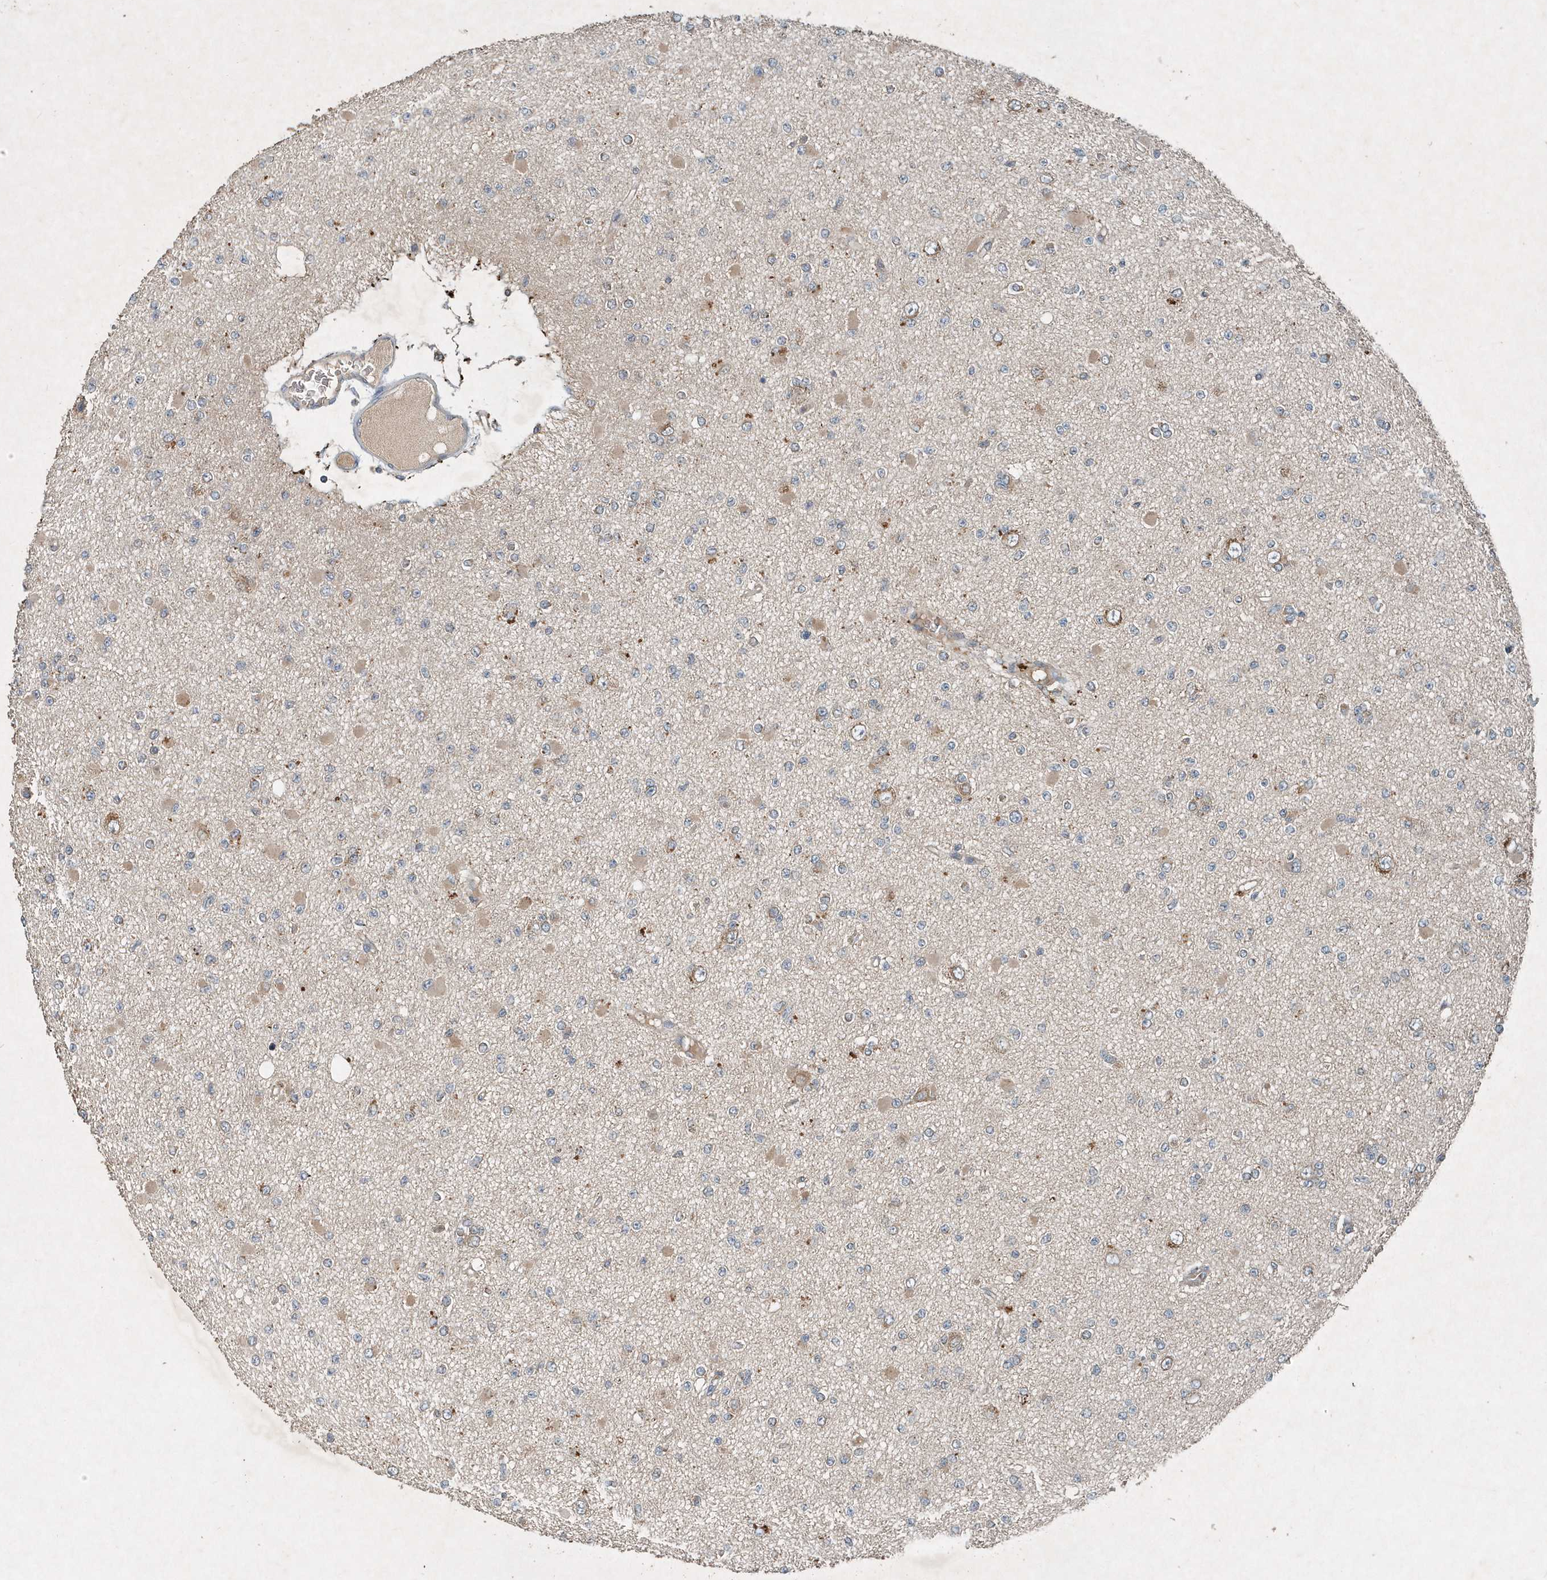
{"staining": {"intensity": "weak", "quantity": "25%-75%", "location": "cytoplasmic/membranous"}, "tissue": "glioma", "cell_type": "Tumor cells", "image_type": "cancer", "snomed": [{"axis": "morphology", "description": "Glioma, malignant, Low grade"}, {"axis": "topography", "description": "Brain"}], "caption": "This micrograph reveals immunohistochemistry (IHC) staining of malignant low-grade glioma, with low weak cytoplasmic/membranous positivity in approximately 25%-75% of tumor cells.", "gene": "SCFD2", "patient": {"sex": "female", "age": 22}}